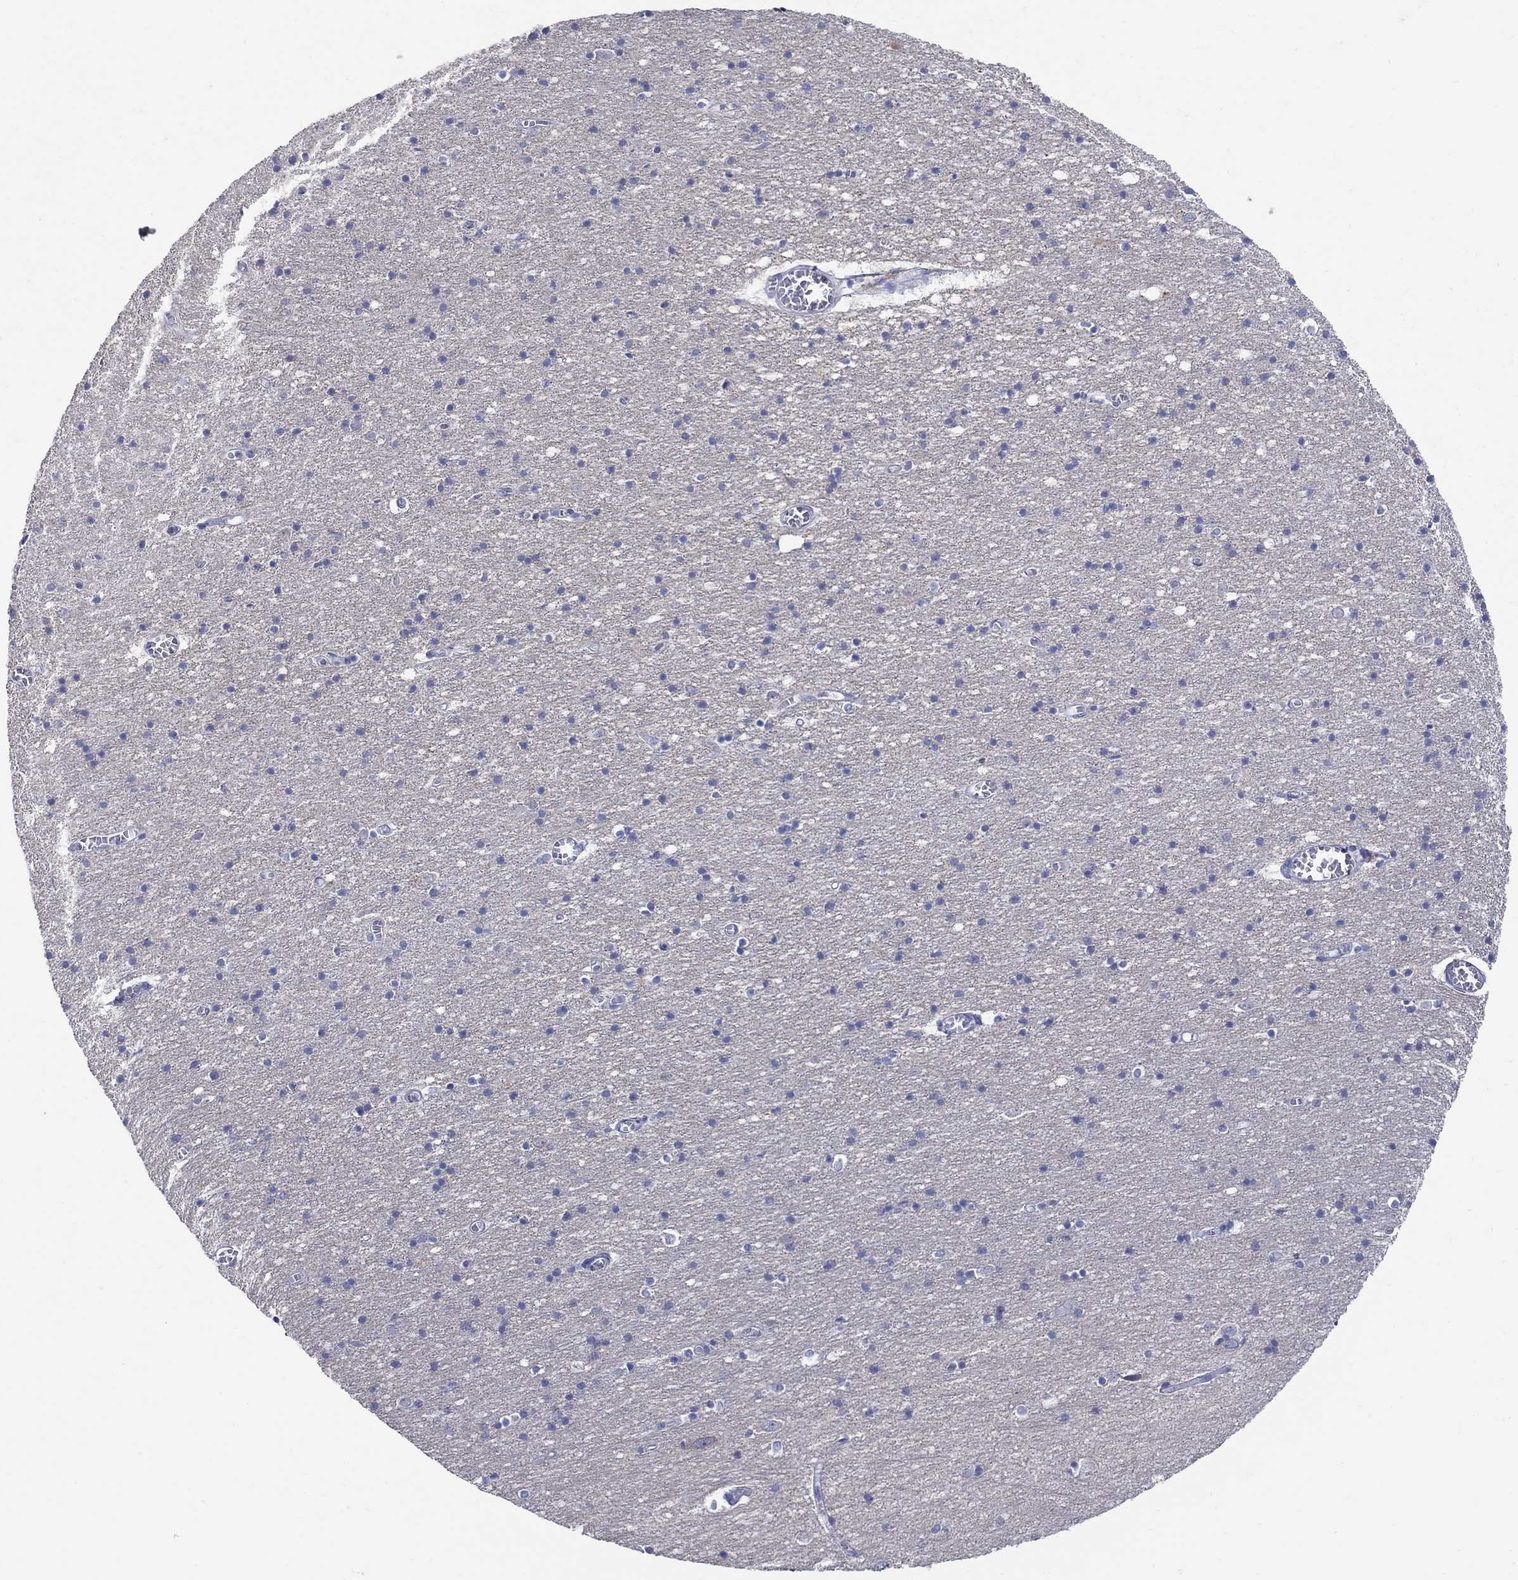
{"staining": {"intensity": "negative", "quantity": "none", "location": "none"}, "tissue": "cerebral cortex", "cell_type": "Endothelial cells", "image_type": "normal", "snomed": [{"axis": "morphology", "description": "Normal tissue, NOS"}, {"axis": "topography", "description": "Cerebral cortex"}], "caption": "Endothelial cells are negative for protein expression in normal human cerebral cortex. (Stains: DAB (3,3'-diaminobenzidine) IHC with hematoxylin counter stain, Microscopy: brightfield microscopy at high magnification).", "gene": "REEP2", "patient": {"sex": "male", "age": 70}}